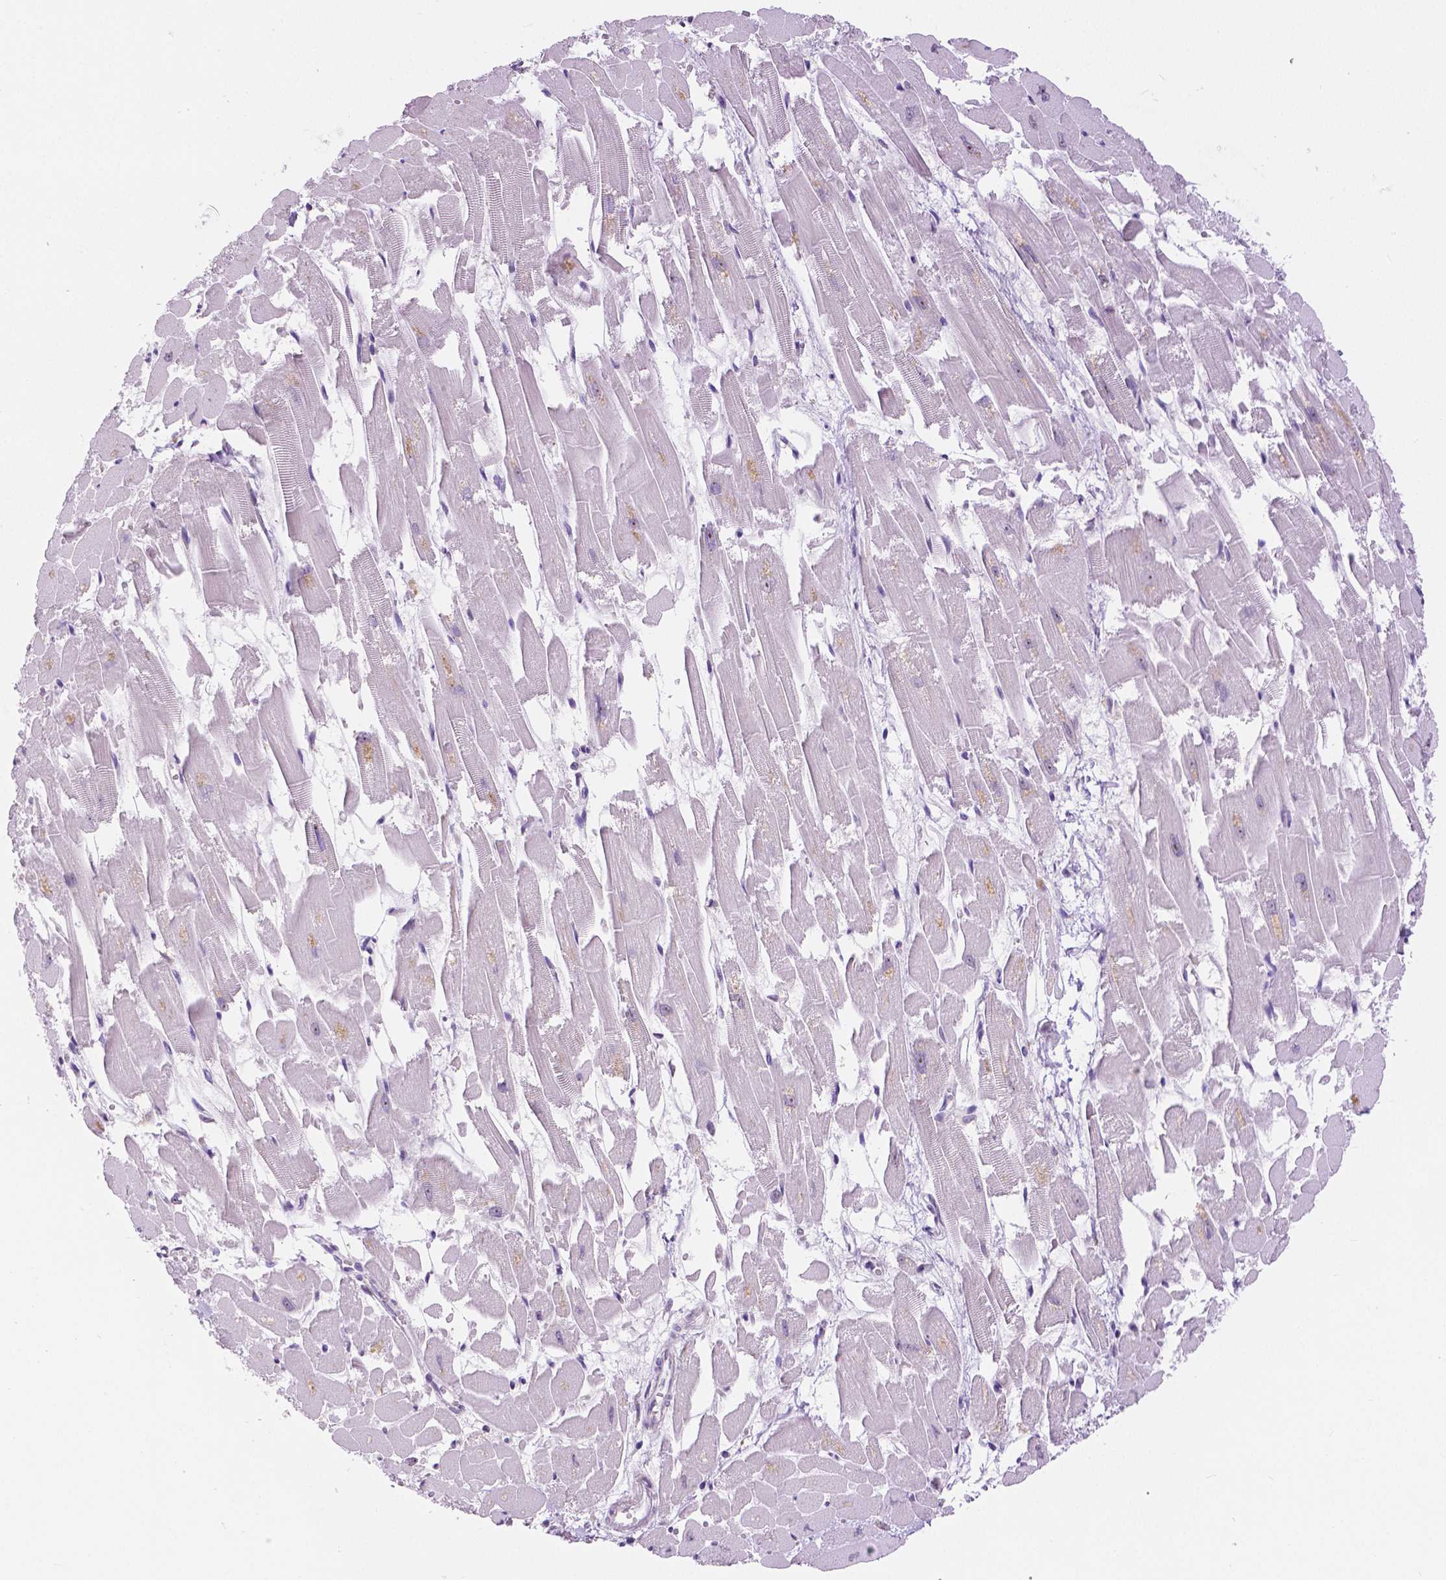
{"staining": {"intensity": "weak", "quantity": "<25%", "location": "nuclear"}, "tissue": "heart muscle", "cell_type": "Cardiomyocytes", "image_type": "normal", "snomed": [{"axis": "morphology", "description": "Normal tissue, NOS"}, {"axis": "topography", "description": "Heart"}], "caption": "An immunohistochemistry histopathology image of normal heart muscle is shown. There is no staining in cardiomyocytes of heart muscle.", "gene": "NHP2", "patient": {"sex": "female", "age": 52}}